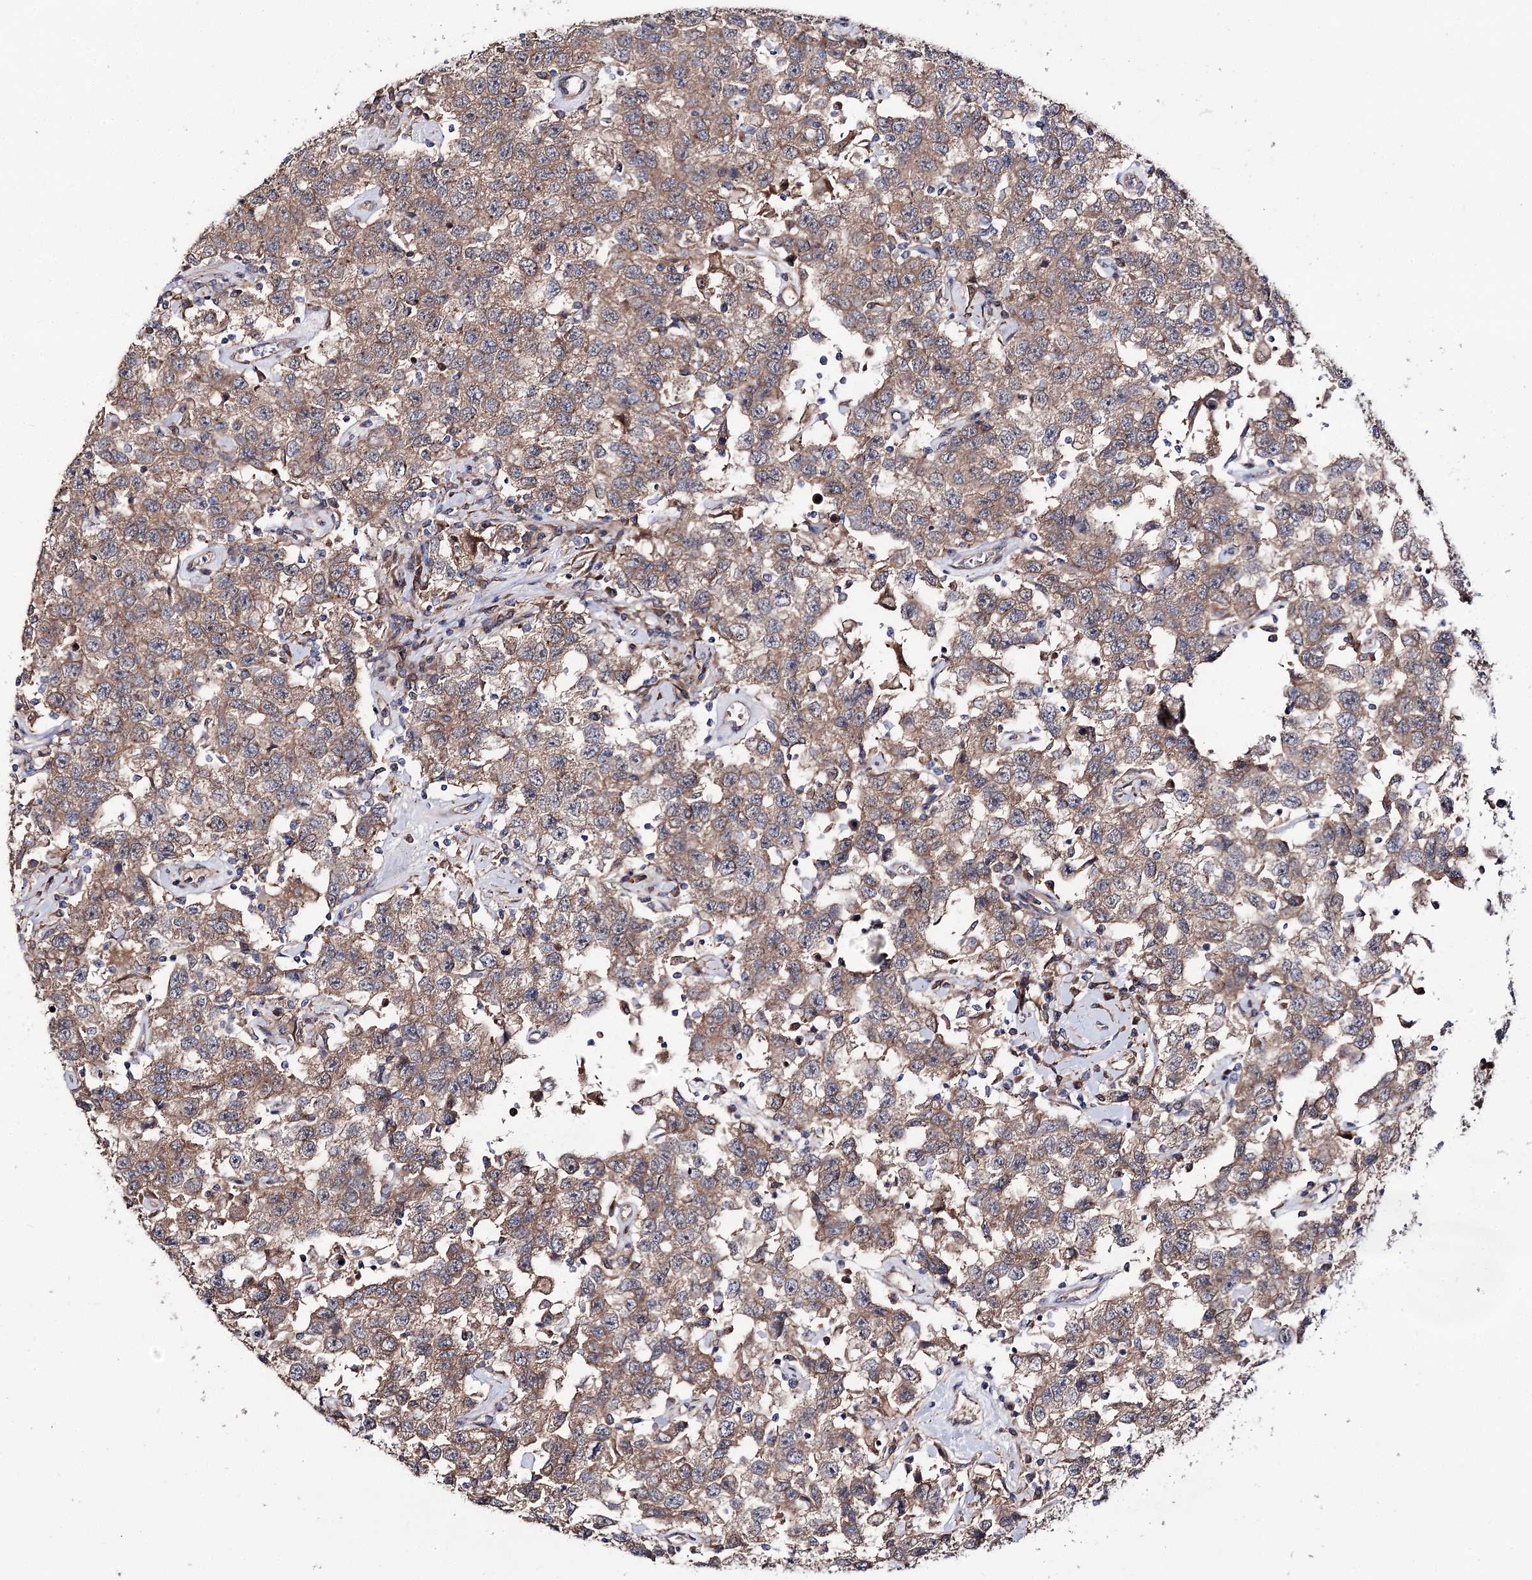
{"staining": {"intensity": "moderate", "quantity": ">75%", "location": "cytoplasmic/membranous"}, "tissue": "testis cancer", "cell_type": "Tumor cells", "image_type": "cancer", "snomed": [{"axis": "morphology", "description": "Seminoma, NOS"}, {"axis": "topography", "description": "Testis"}], "caption": "Protein staining reveals moderate cytoplasmic/membranous positivity in about >75% of tumor cells in testis cancer.", "gene": "MINDY3", "patient": {"sex": "male", "age": 41}}